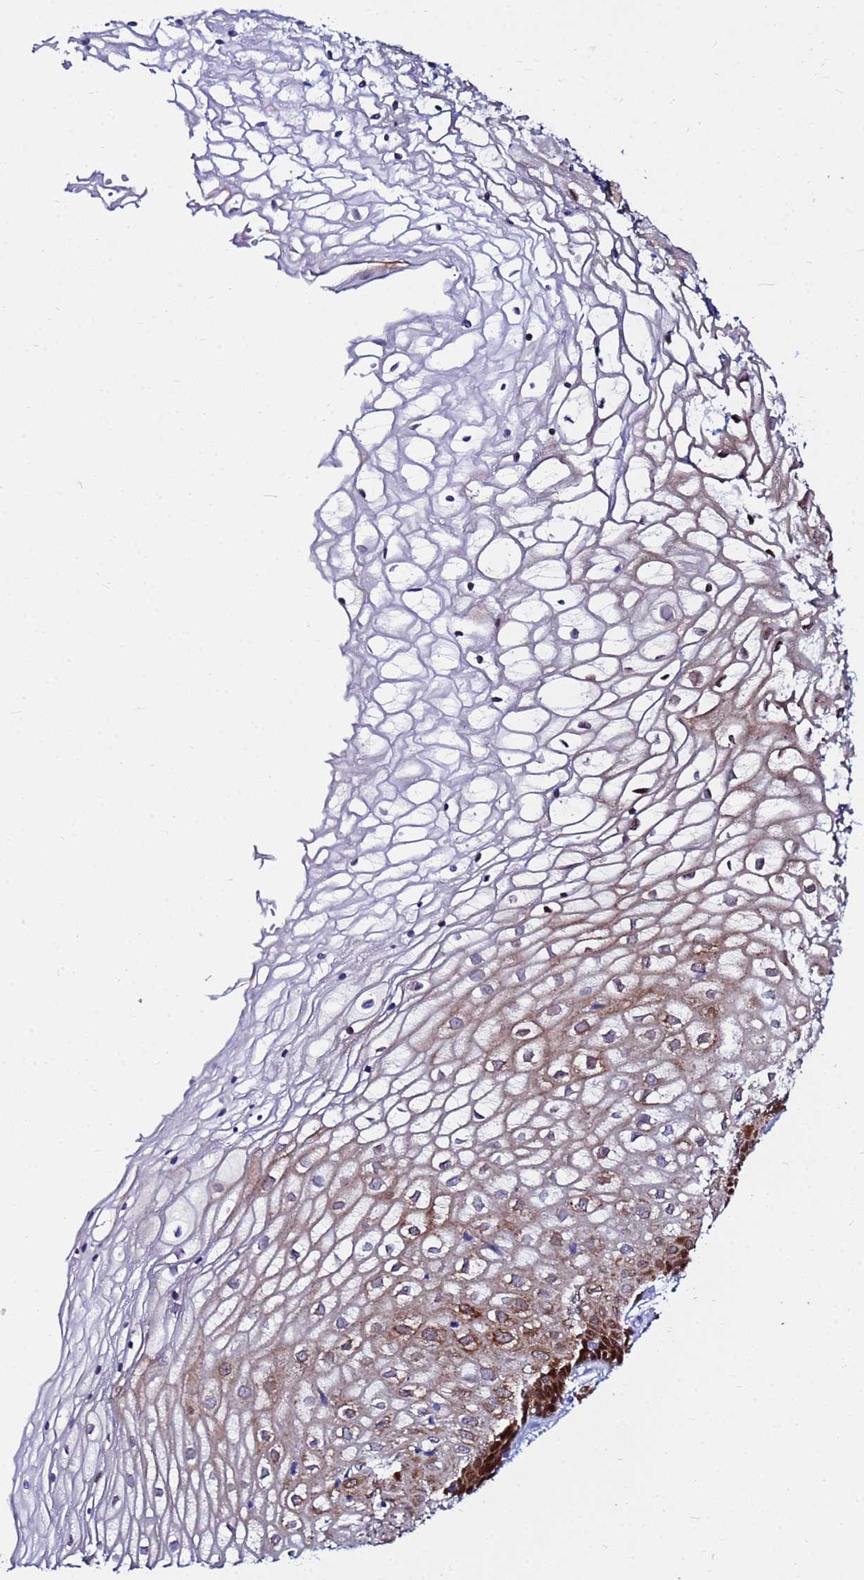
{"staining": {"intensity": "strong", "quantity": "25%-75%", "location": "cytoplasmic/membranous"}, "tissue": "vagina", "cell_type": "Squamous epithelial cells", "image_type": "normal", "snomed": [{"axis": "morphology", "description": "Normal tissue, NOS"}, {"axis": "topography", "description": "Vagina"}], "caption": "Immunohistochemistry (DAB) staining of benign human vagina displays strong cytoplasmic/membranous protein positivity in approximately 25%-75% of squamous epithelial cells.", "gene": "PPP1R14C", "patient": {"sex": "female", "age": 34}}